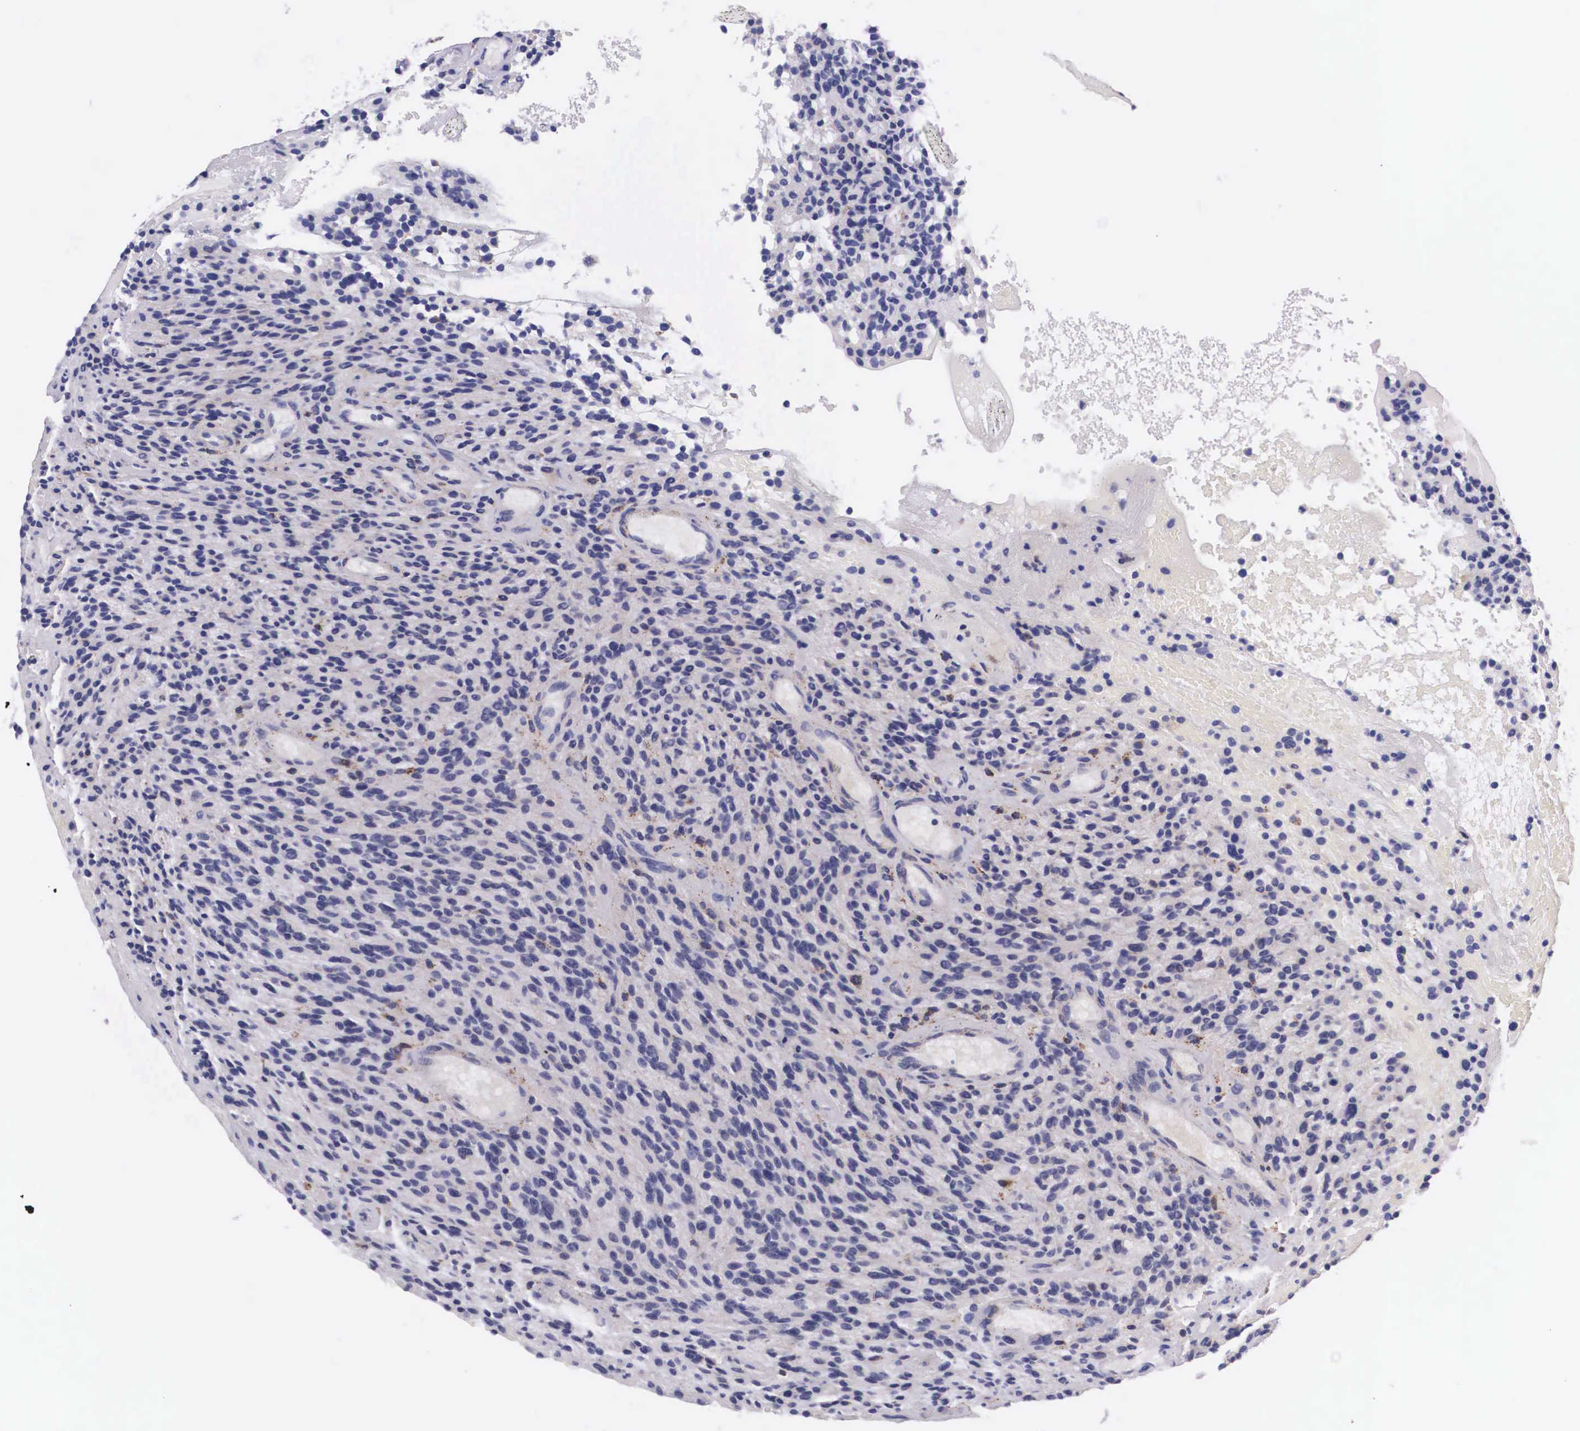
{"staining": {"intensity": "negative", "quantity": "none", "location": "none"}, "tissue": "glioma", "cell_type": "Tumor cells", "image_type": "cancer", "snomed": [{"axis": "morphology", "description": "Glioma, malignant, High grade"}, {"axis": "topography", "description": "Brain"}], "caption": "There is no significant staining in tumor cells of glioma.", "gene": "NAGA", "patient": {"sex": "female", "age": 13}}